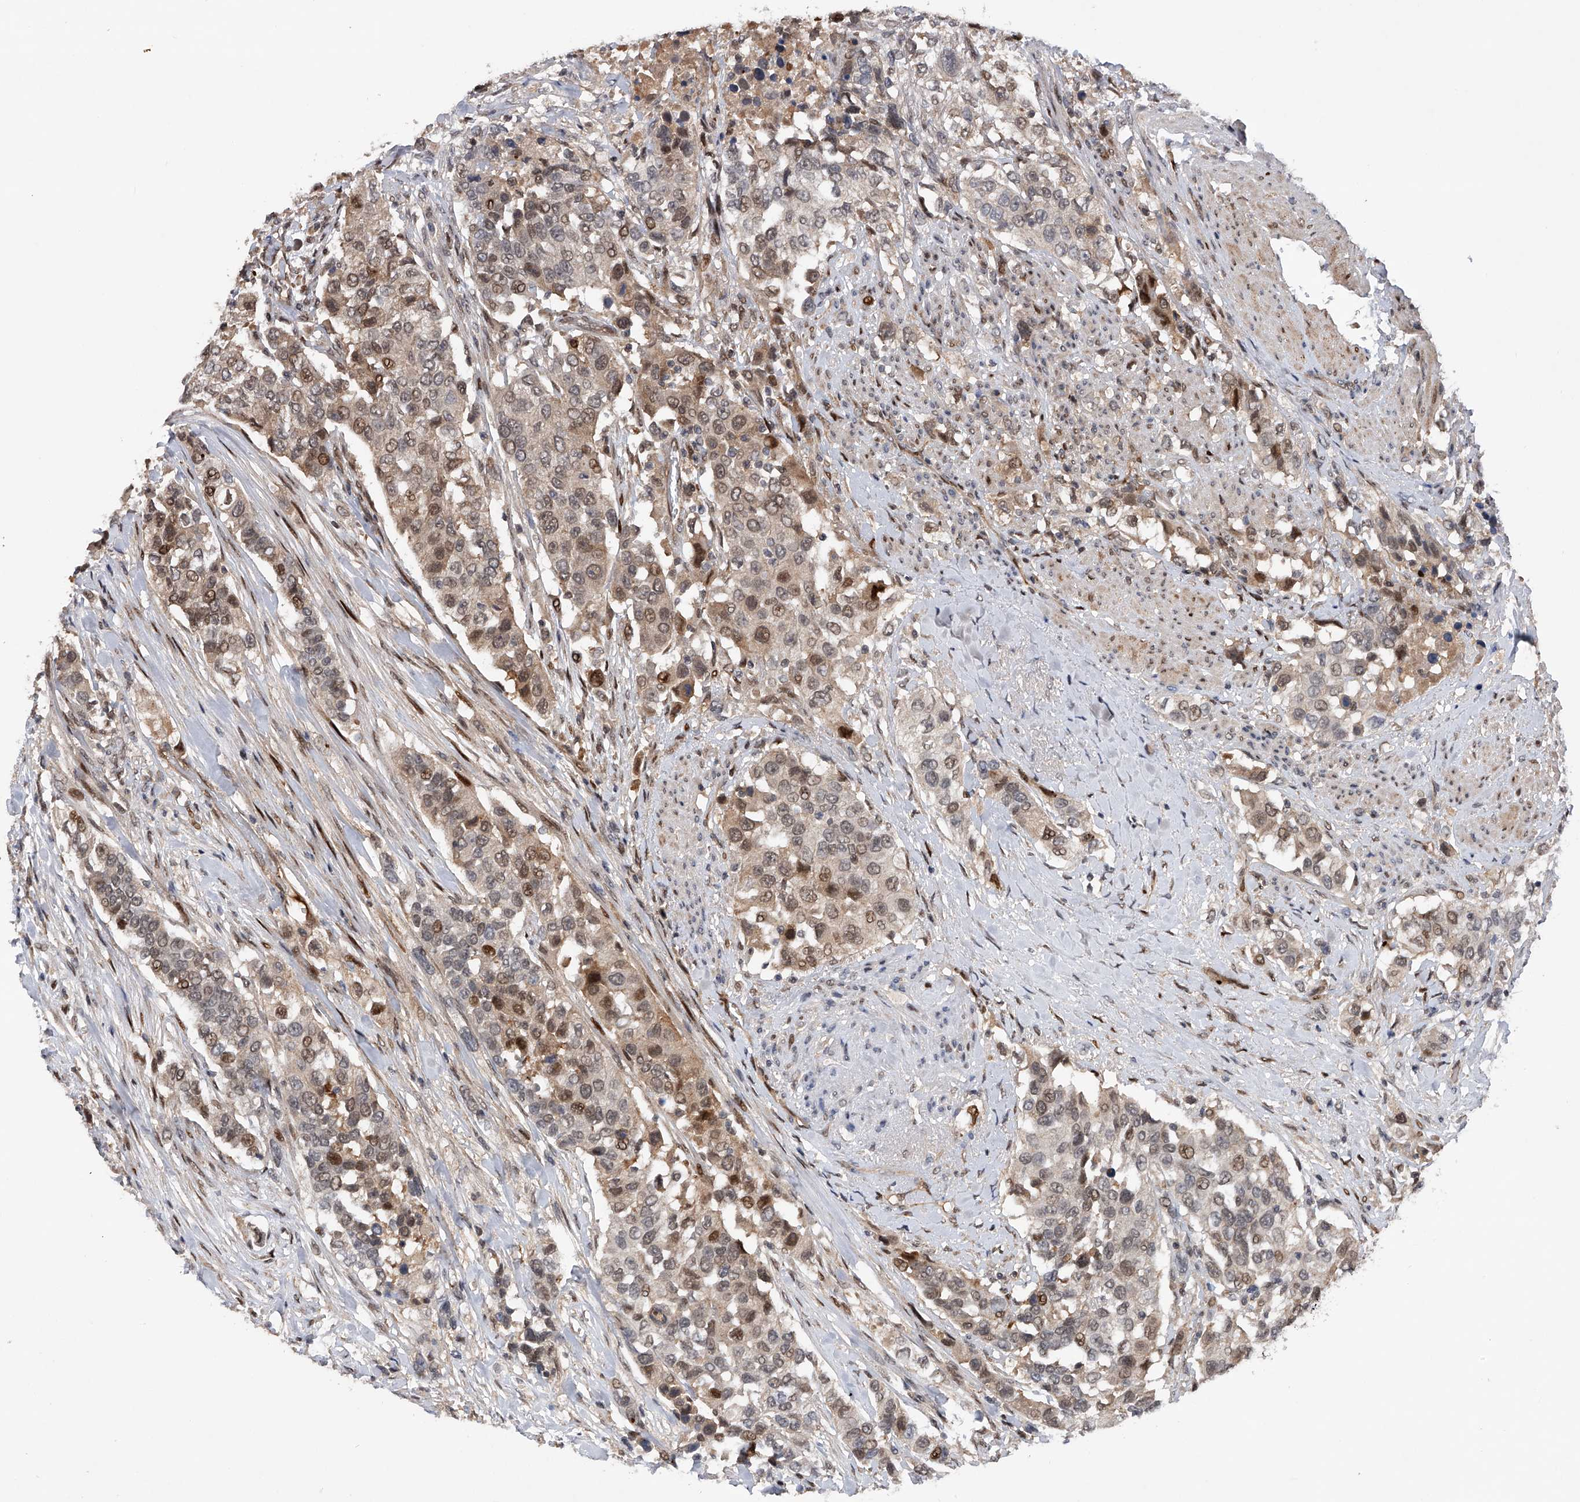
{"staining": {"intensity": "moderate", "quantity": "<25%", "location": "nuclear"}, "tissue": "urothelial cancer", "cell_type": "Tumor cells", "image_type": "cancer", "snomed": [{"axis": "morphology", "description": "Urothelial carcinoma, High grade"}, {"axis": "topography", "description": "Urinary bladder"}], "caption": "The micrograph demonstrates immunohistochemical staining of urothelial cancer. There is moderate nuclear expression is appreciated in about <25% of tumor cells.", "gene": "RWDD2A", "patient": {"sex": "female", "age": 80}}